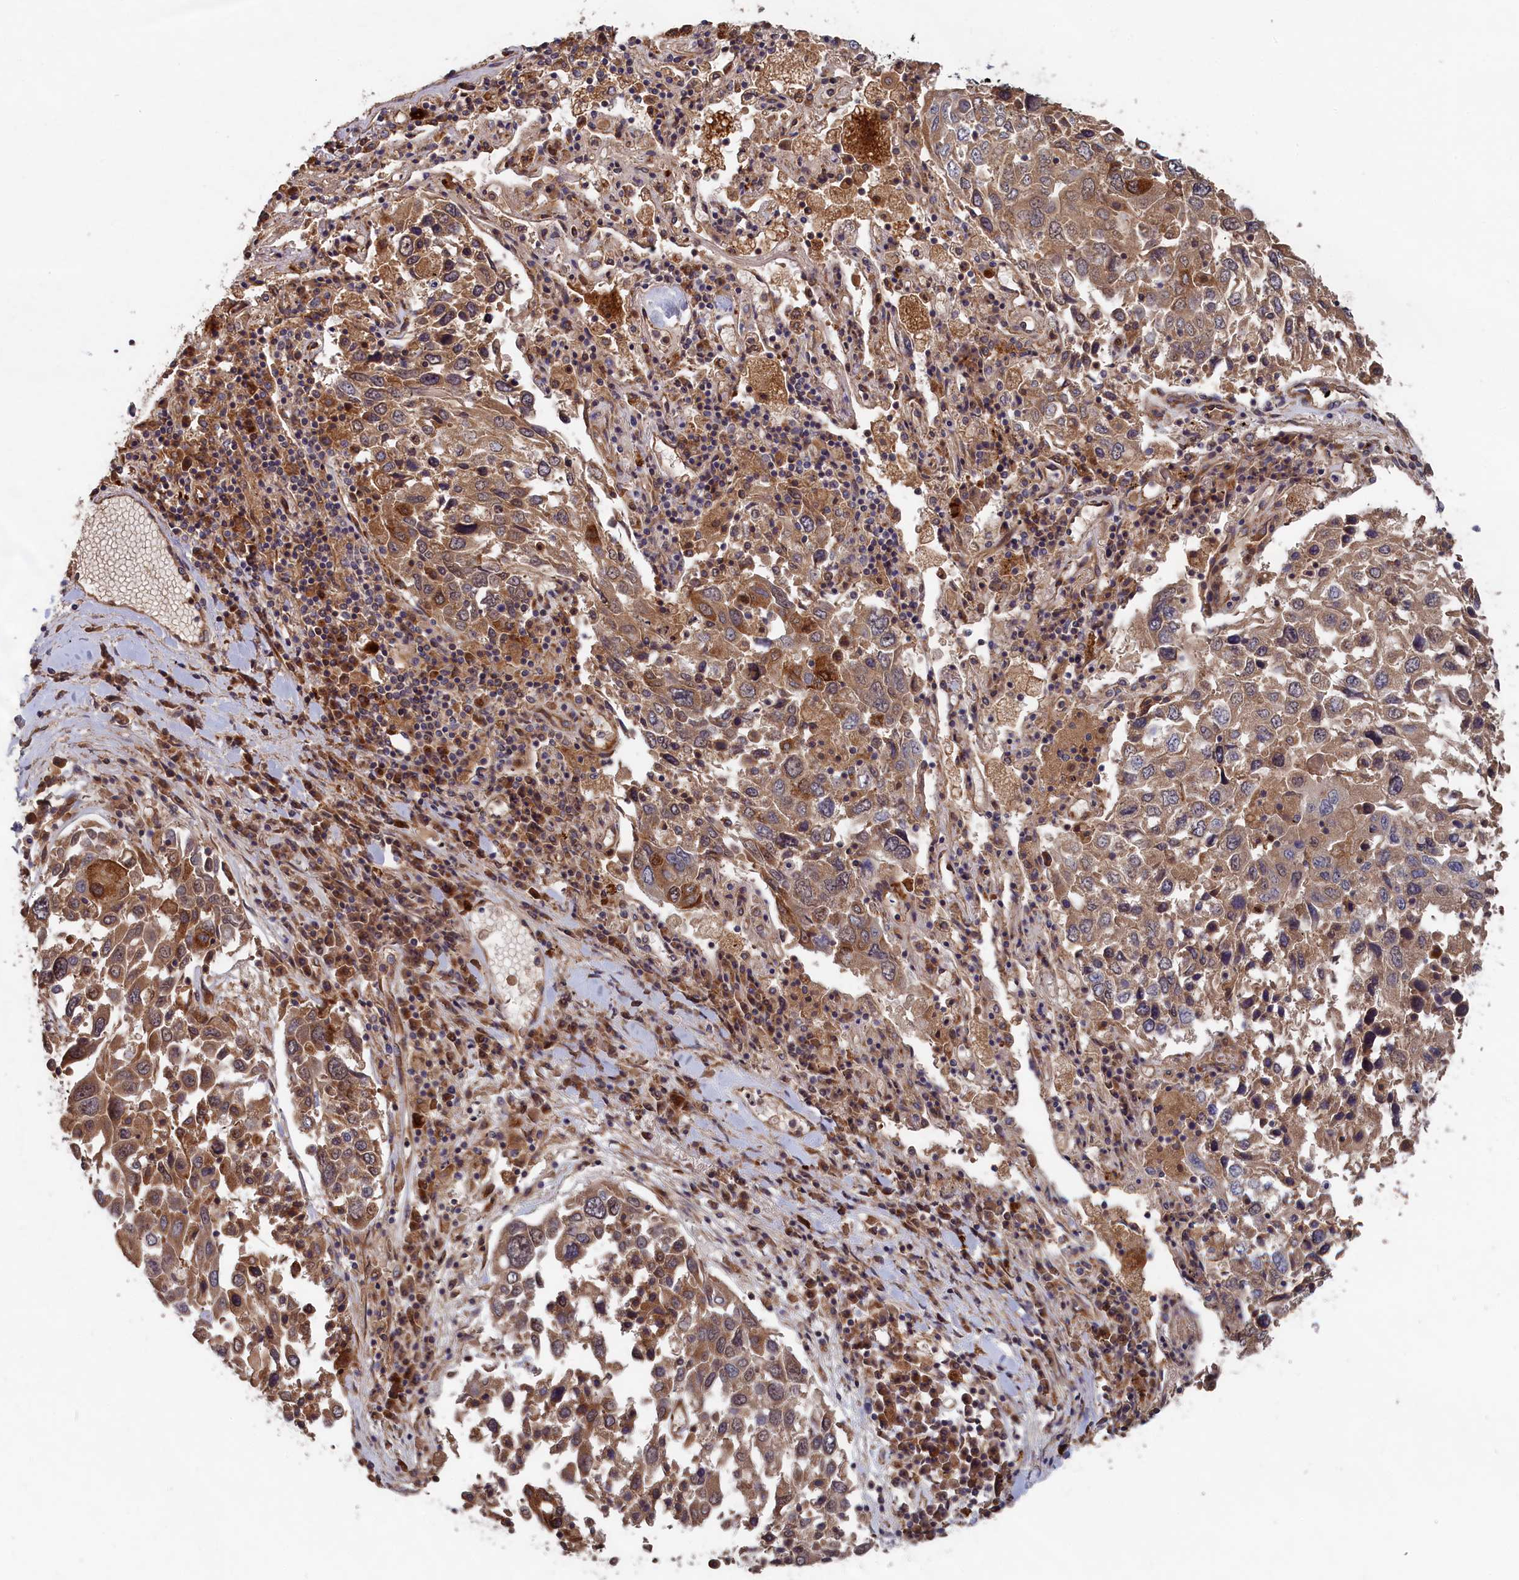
{"staining": {"intensity": "moderate", "quantity": ">75%", "location": "cytoplasmic/membranous"}, "tissue": "lung cancer", "cell_type": "Tumor cells", "image_type": "cancer", "snomed": [{"axis": "morphology", "description": "Squamous cell carcinoma, NOS"}, {"axis": "topography", "description": "Lung"}], "caption": "Immunohistochemical staining of lung cancer reveals medium levels of moderate cytoplasmic/membranous staining in about >75% of tumor cells.", "gene": "TRAPPC2L", "patient": {"sex": "male", "age": 65}}